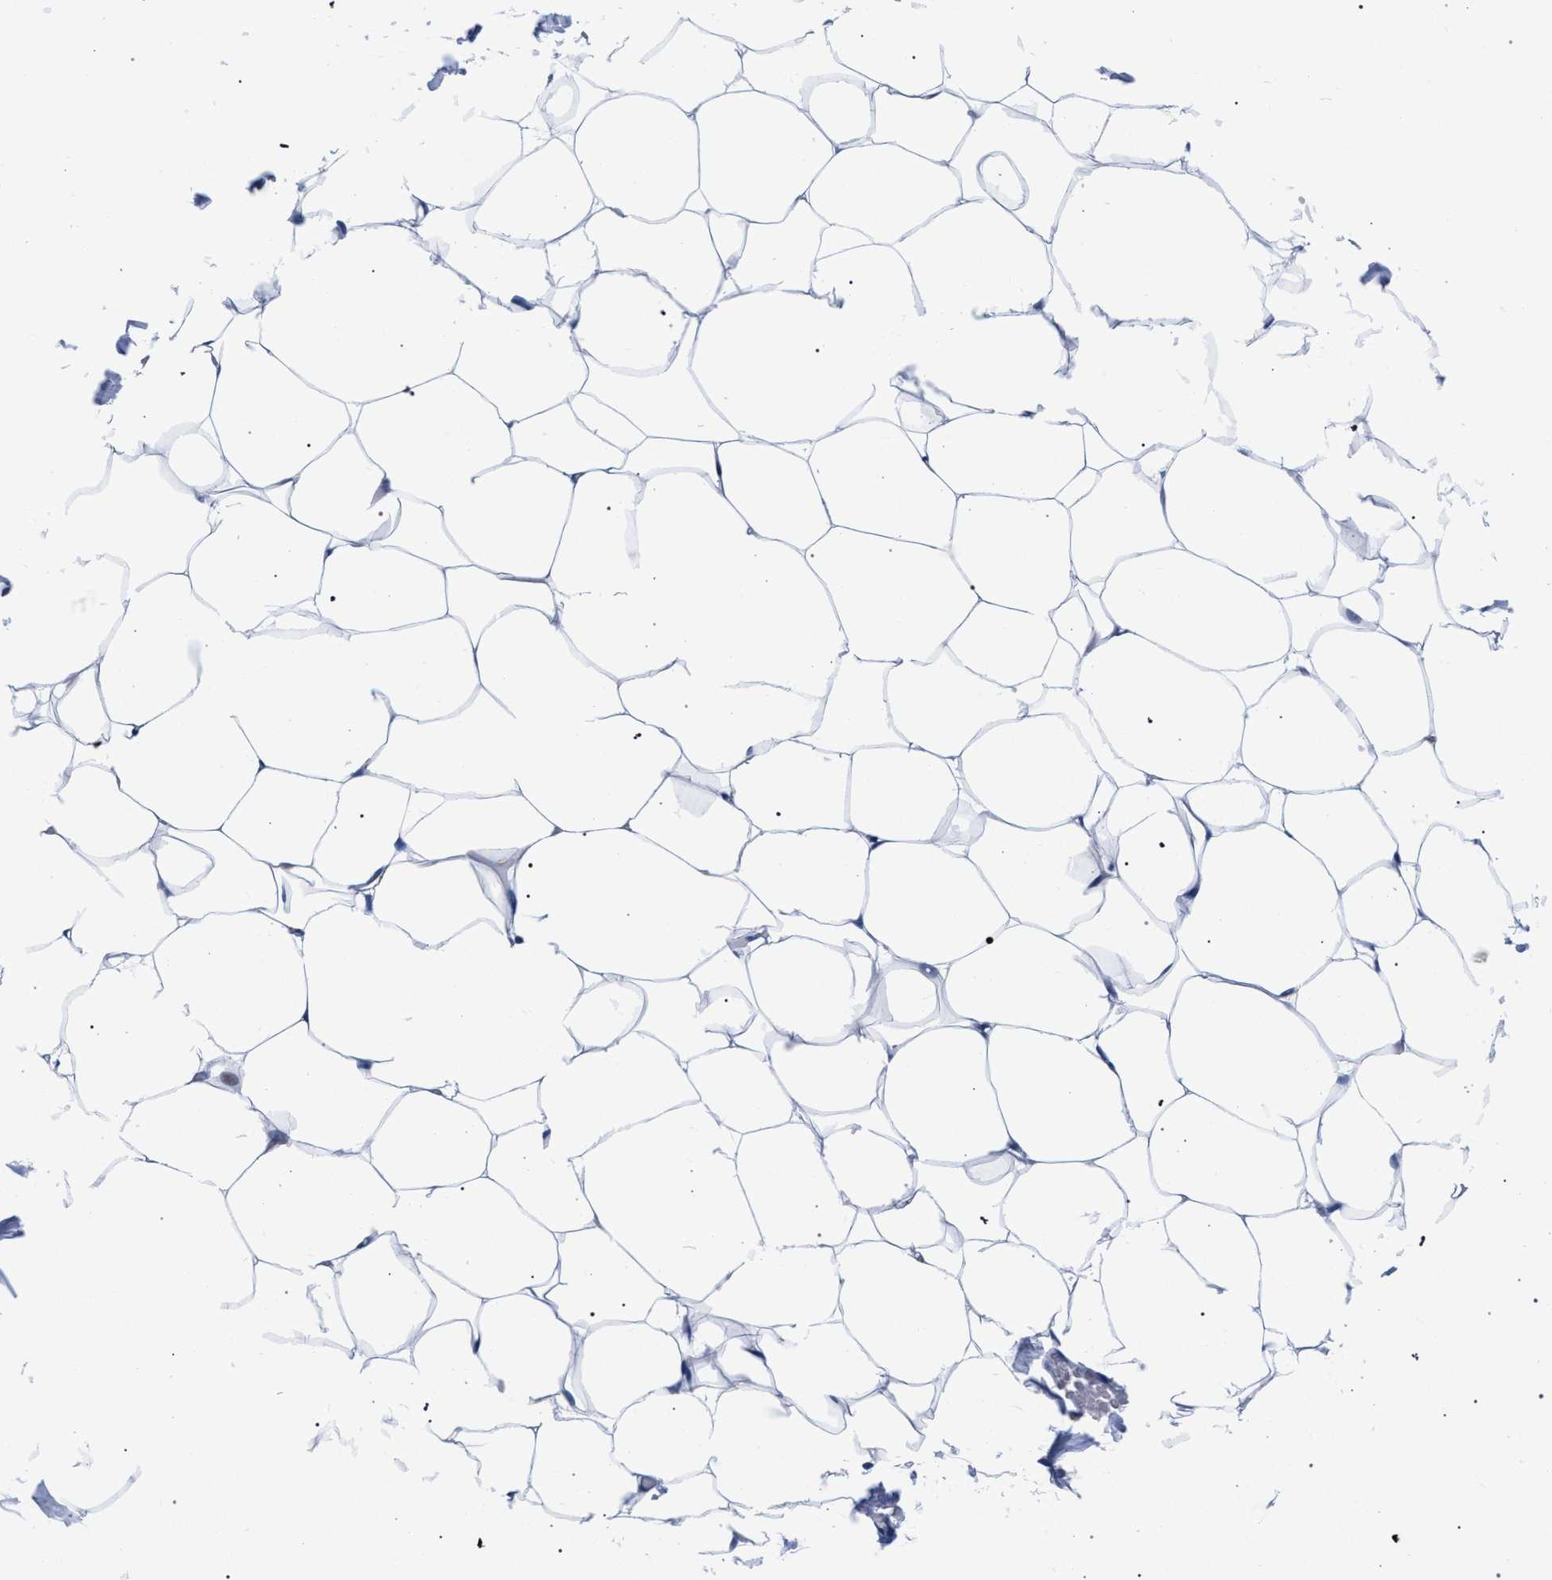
{"staining": {"intensity": "negative", "quantity": "none", "location": "none"}, "tissue": "adipose tissue", "cell_type": "Adipocytes", "image_type": "normal", "snomed": [{"axis": "morphology", "description": "Normal tissue, NOS"}, {"axis": "topography", "description": "Breast"}, {"axis": "topography", "description": "Adipose tissue"}], "caption": "There is no significant positivity in adipocytes of adipose tissue. Nuclei are stained in blue.", "gene": "KLRK1", "patient": {"sex": "female", "age": 25}}